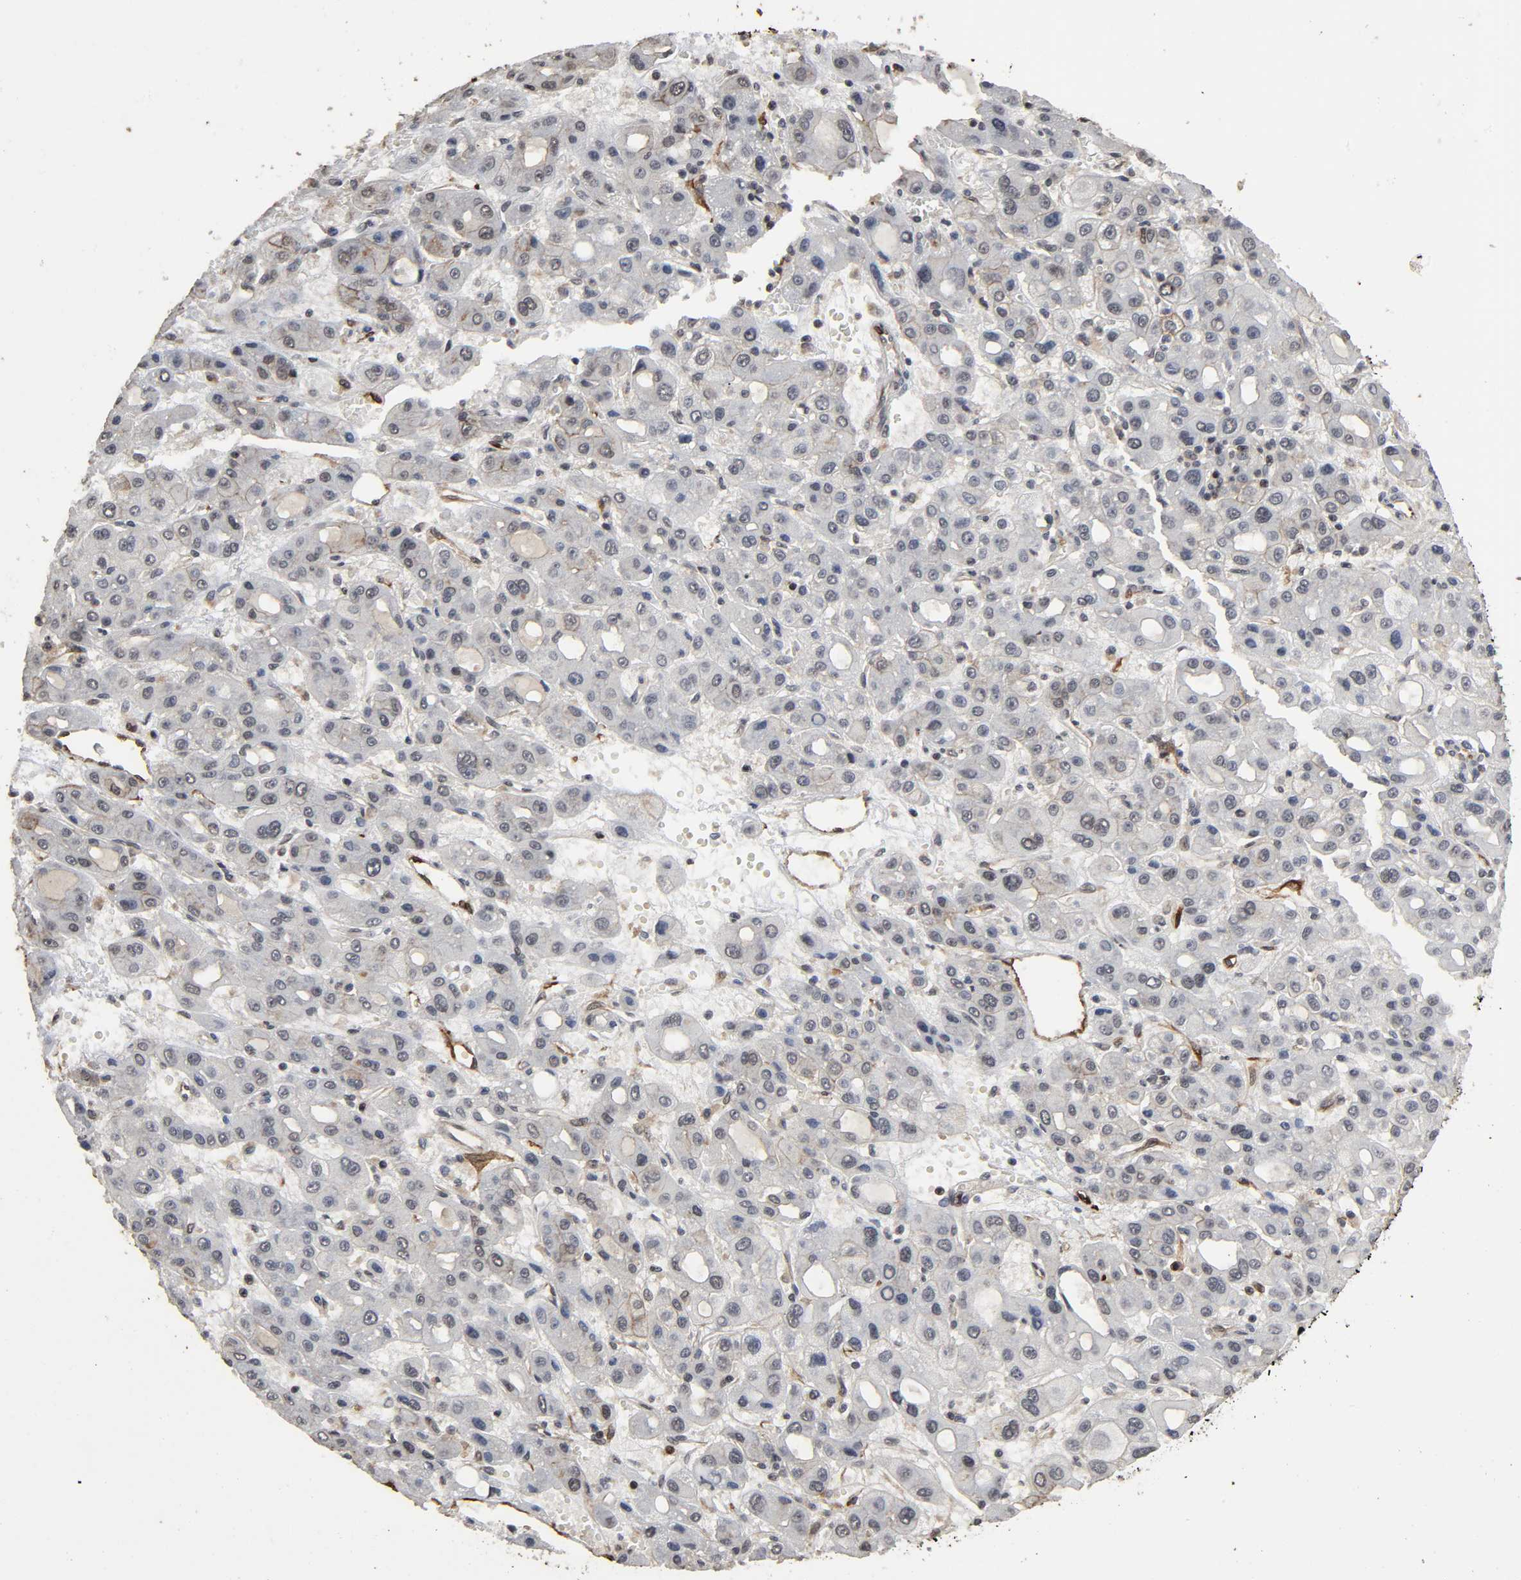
{"staining": {"intensity": "weak", "quantity": "25%-75%", "location": "cytoplasmic/membranous,nuclear"}, "tissue": "liver cancer", "cell_type": "Tumor cells", "image_type": "cancer", "snomed": [{"axis": "morphology", "description": "Carcinoma, Hepatocellular, NOS"}, {"axis": "topography", "description": "Liver"}], "caption": "This histopathology image displays IHC staining of liver cancer (hepatocellular carcinoma), with low weak cytoplasmic/membranous and nuclear expression in approximately 25%-75% of tumor cells.", "gene": "AHNAK2", "patient": {"sex": "male", "age": 55}}